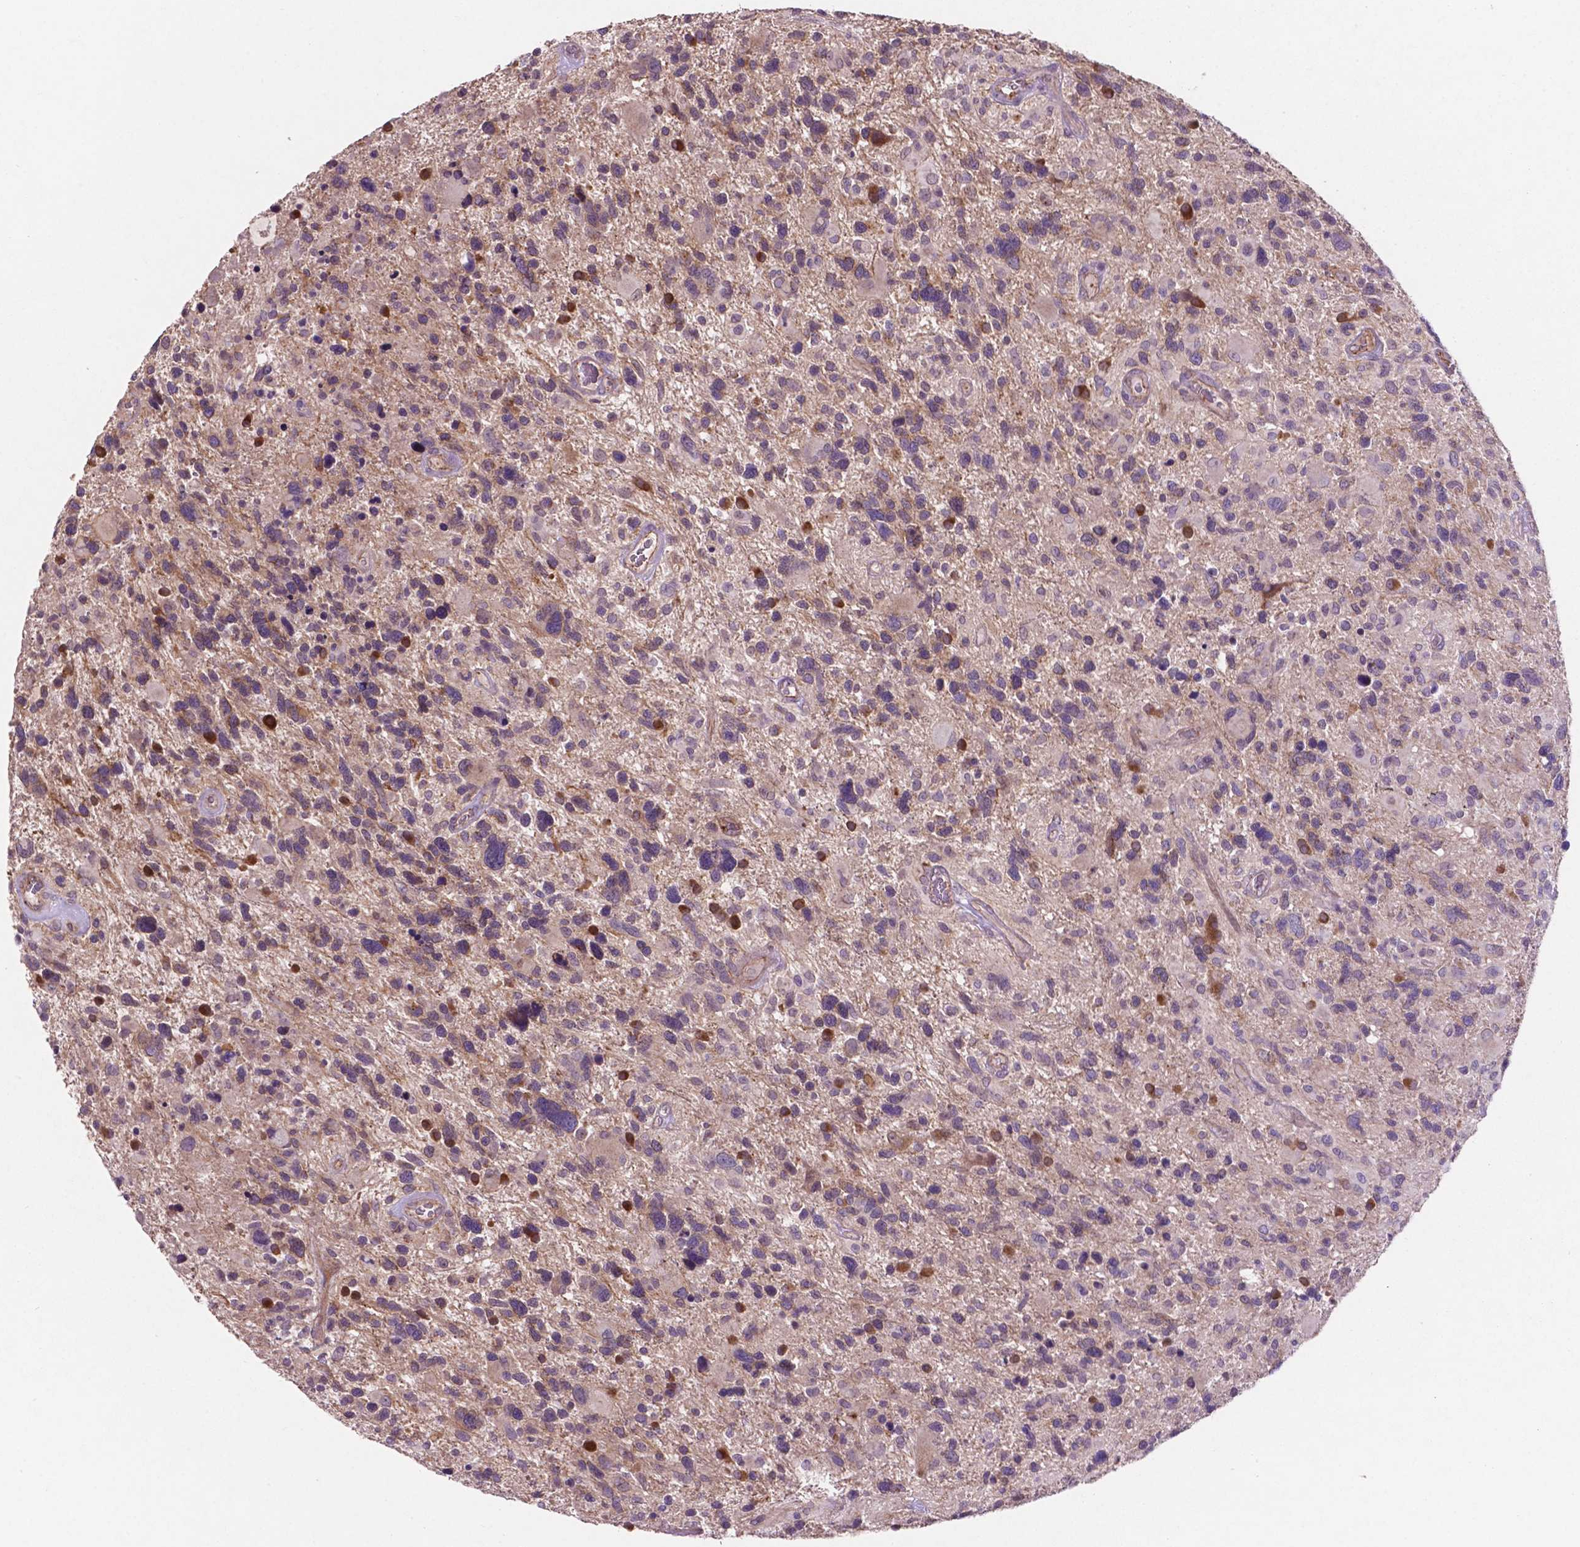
{"staining": {"intensity": "moderate", "quantity": "<25%", "location": "nuclear"}, "tissue": "glioma", "cell_type": "Tumor cells", "image_type": "cancer", "snomed": [{"axis": "morphology", "description": "Glioma, malignant, High grade"}, {"axis": "topography", "description": "Brain"}], "caption": "Brown immunohistochemical staining in human glioma reveals moderate nuclear positivity in about <25% of tumor cells. (DAB IHC with brightfield microscopy, high magnification).", "gene": "ARL5C", "patient": {"sex": "male", "age": 49}}